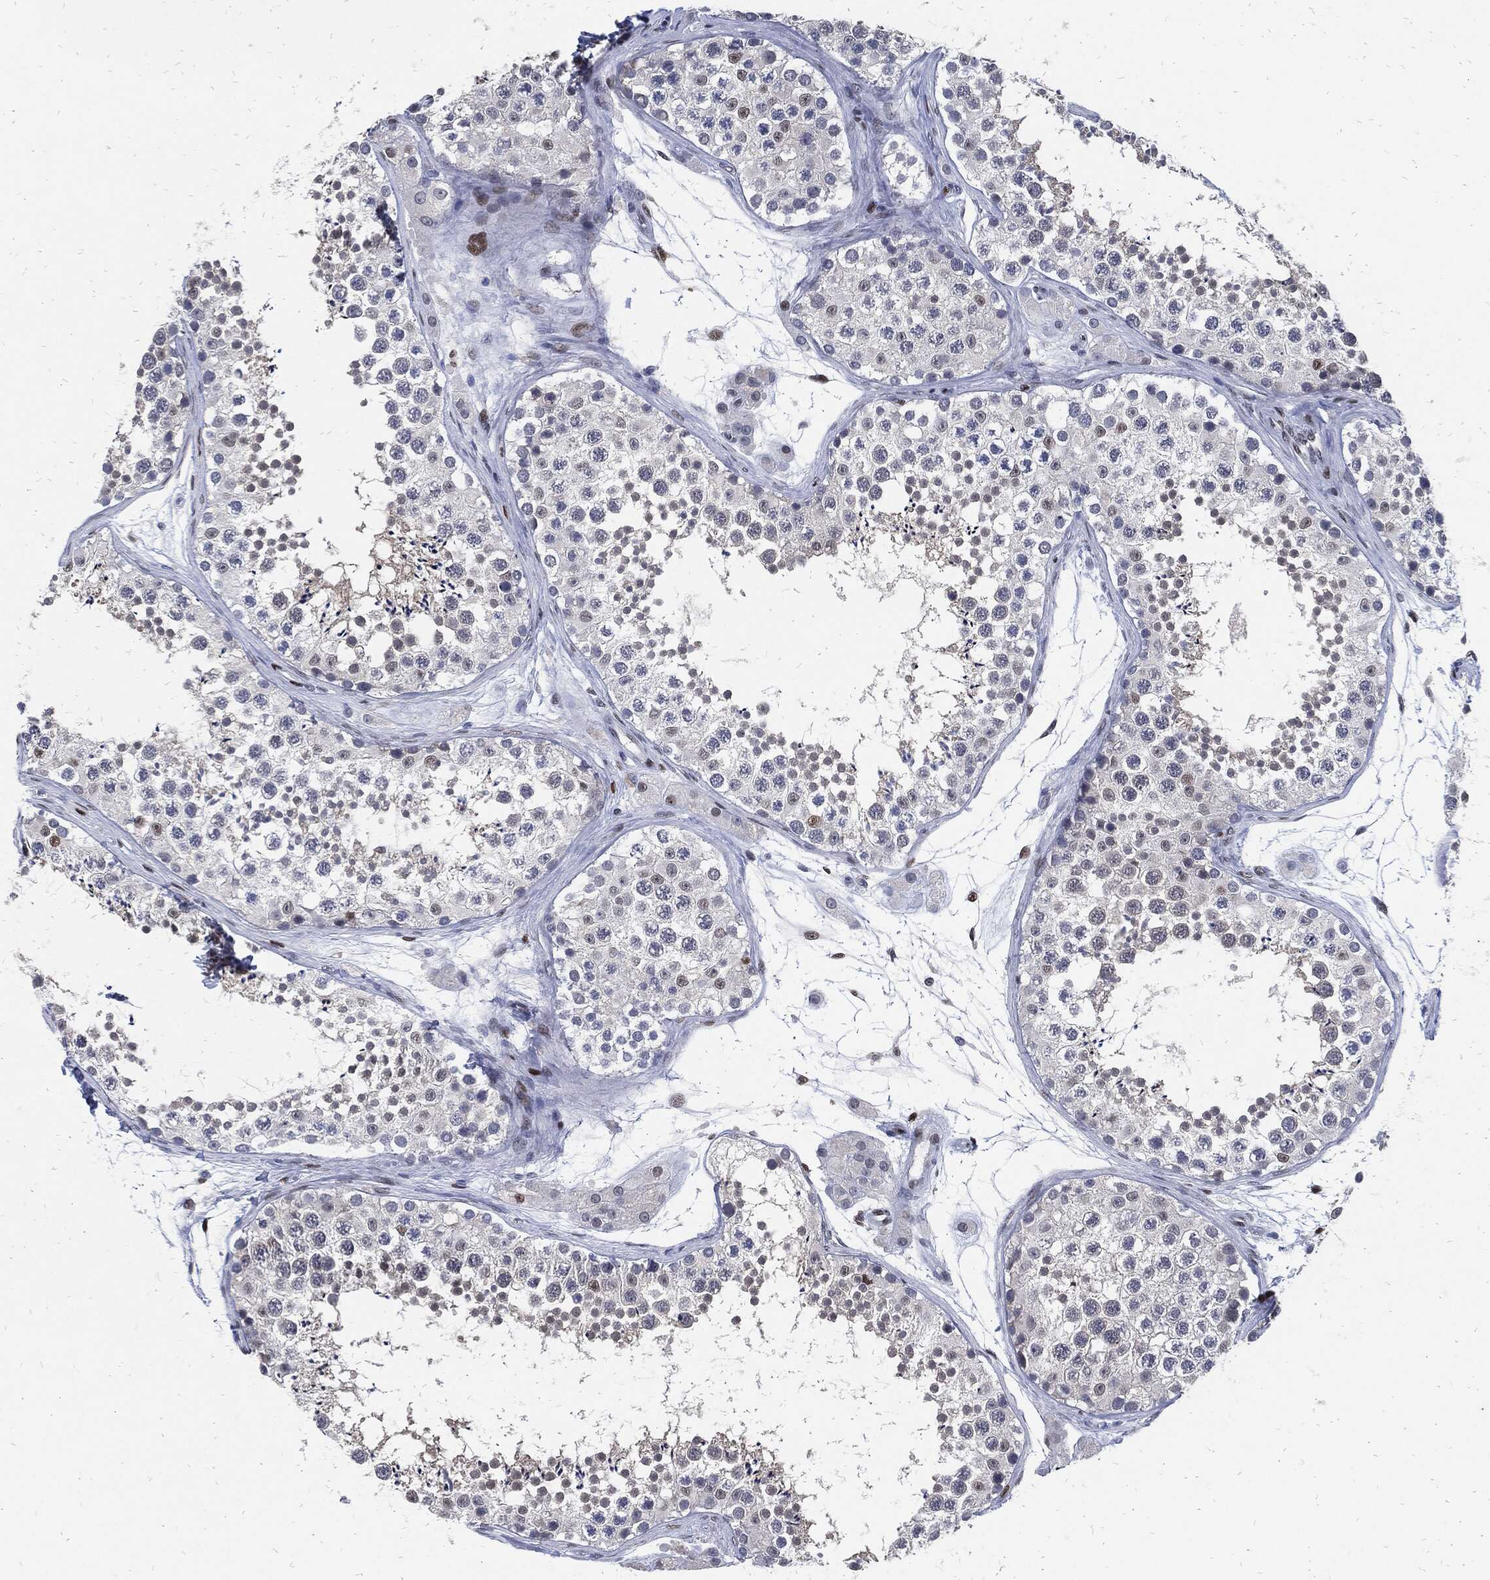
{"staining": {"intensity": "strong", "quantity": "<25%", "location": "nuclear"}, "tissue": "testis", "cell_type": "Cells in seminiferous ducts", "image_type": "normal", "snomed": [{"axis": "morphology", "description": "Normal tissue, NOS"}, {"axis": "topography", "description": "Testis"}], "caption": "The image demonstrates staining of unremarkable testis, revealing strong nuclear protein positivity (brown color) within cells in seminiferous ducts.", "gene": "JUN", "patient": {"sex": "male", "age": 41}}